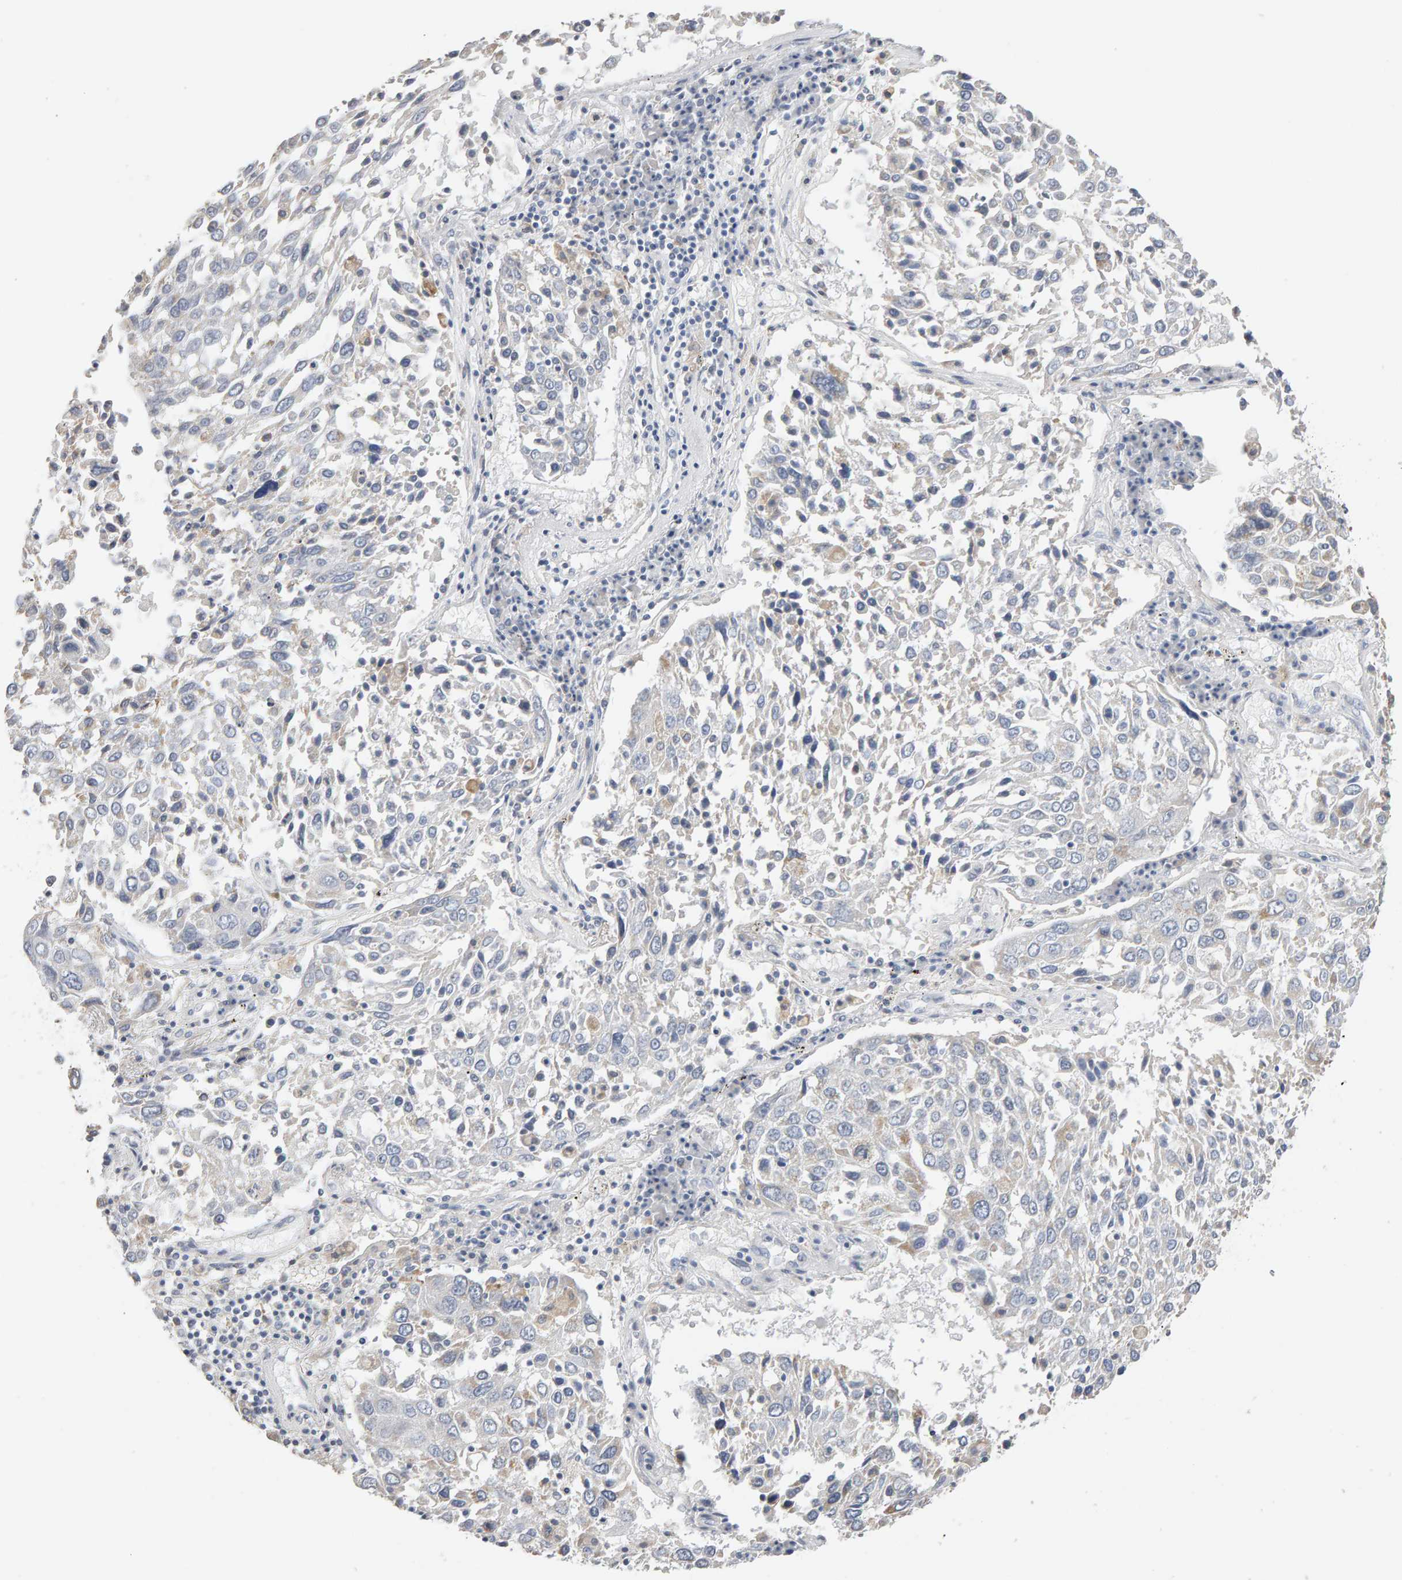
{"staining": {"intensity": "negative", "quantity": "none", "location": "none"}, "tissue": "lung cancer", "cell_type": "Tumor cells", "image_type": "cancer", "snomed": [{"axis": "morphology", "description": "Squamous cell carcinoma, NOS"}, {"axis": "topography", "description": "Lung"}], "caption": "DAB immunohistochemical staining of squamous cell carcinoma (lung) reveals no significant positivity in tumor cells.", "gene": "SGPL1", "patient": {"sex": "male", "age": 65}}